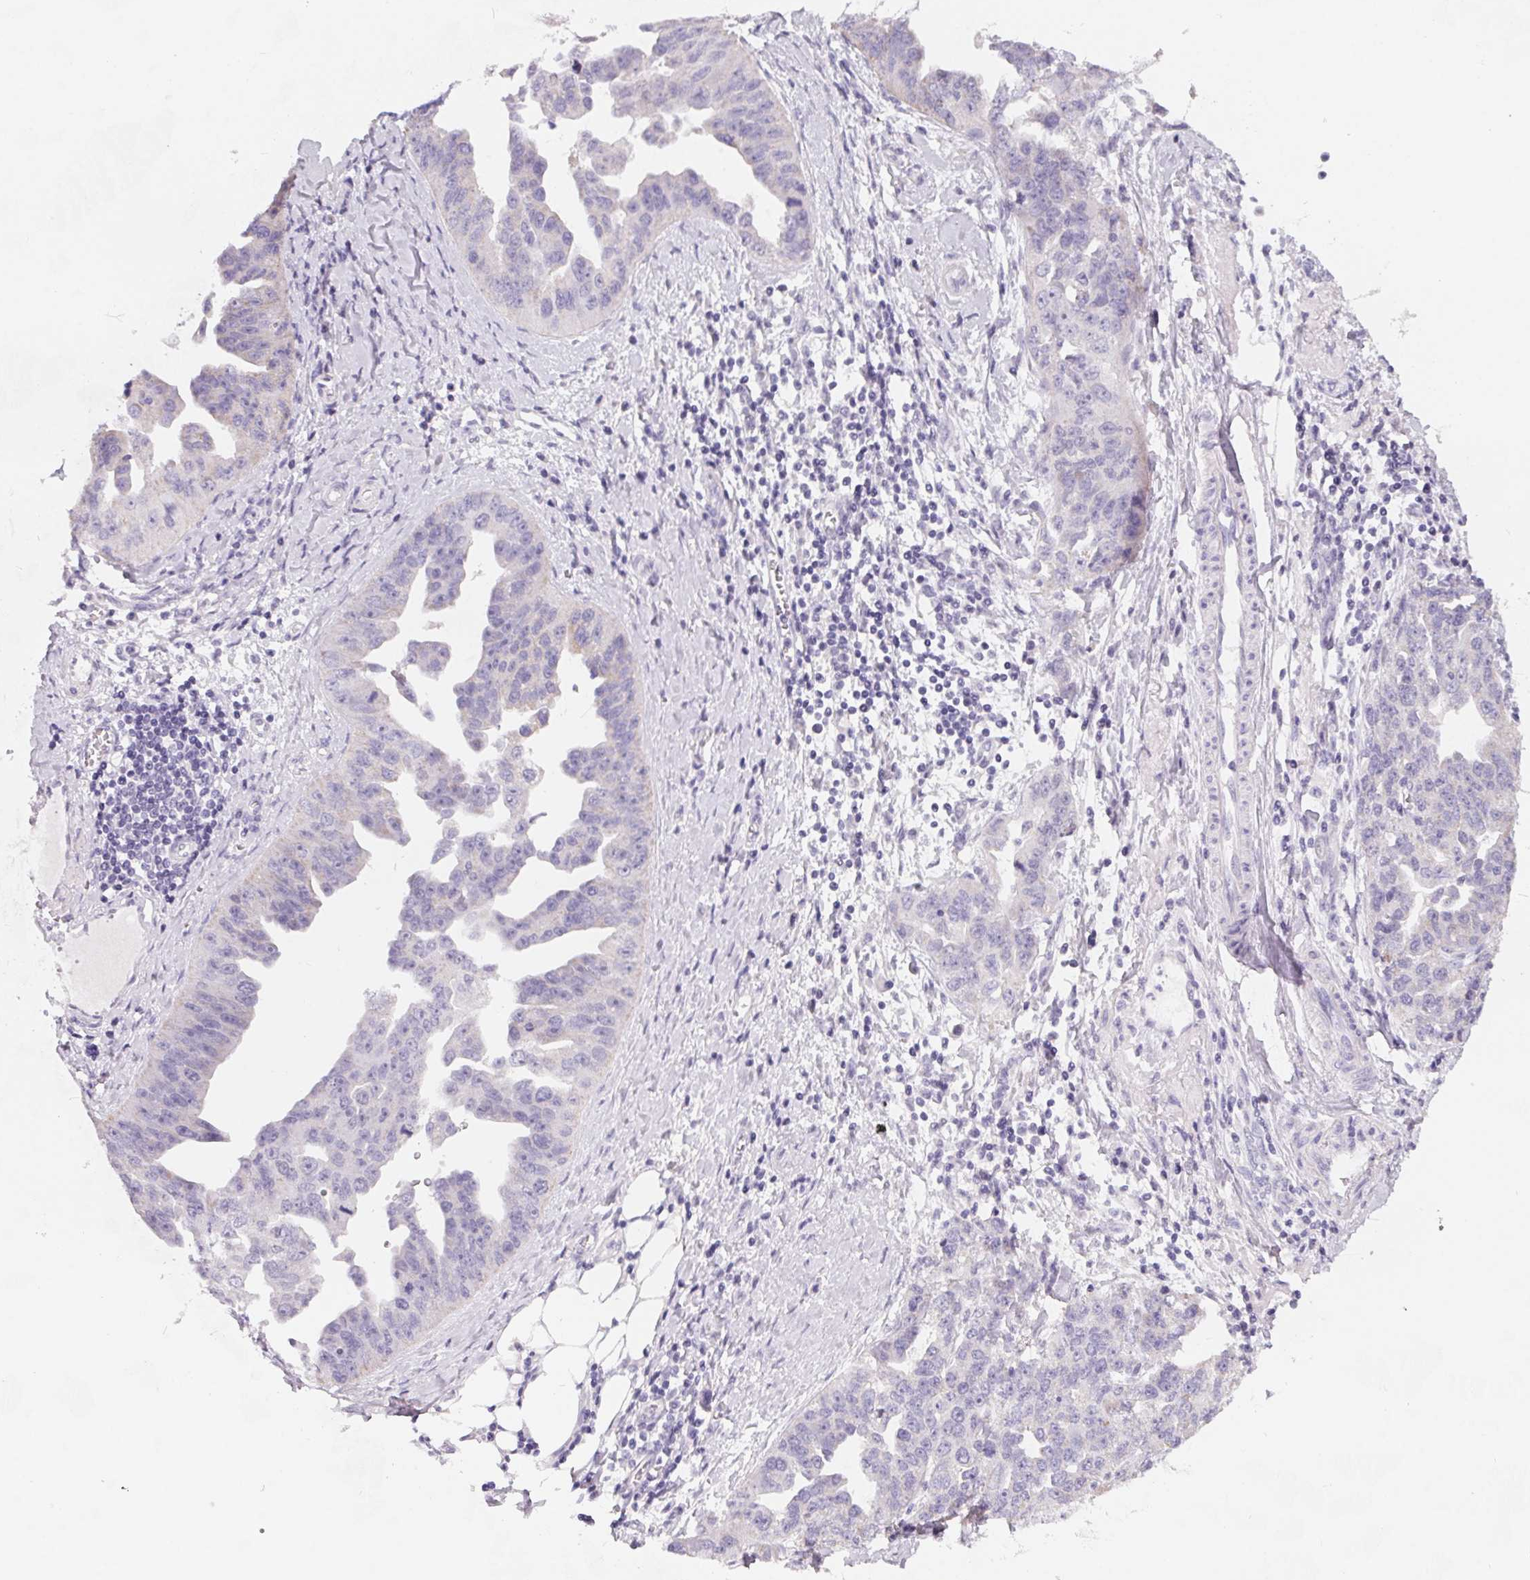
{"staining": {"intensity": "negative", "quantity": "none", "location": "none"}, "tissue": "ovarian cancer", "cell_type": "Tumor cells", "image_type": "cancer", "snomed": [{"axis": "morphology", "description": "Cystadenocarcinoma, serous, NOS"}, {"axis": "topography", "description": "Ovary"}], "caption": "Immunohistochemistry (IHC) micrograph of neoplastic tissue: human ovarian cancer stained with DAB demonstrates no significant protein positivity in tumor cells.", "gene": "FDX1", "patient": {"sex": "female", "age": 75}}